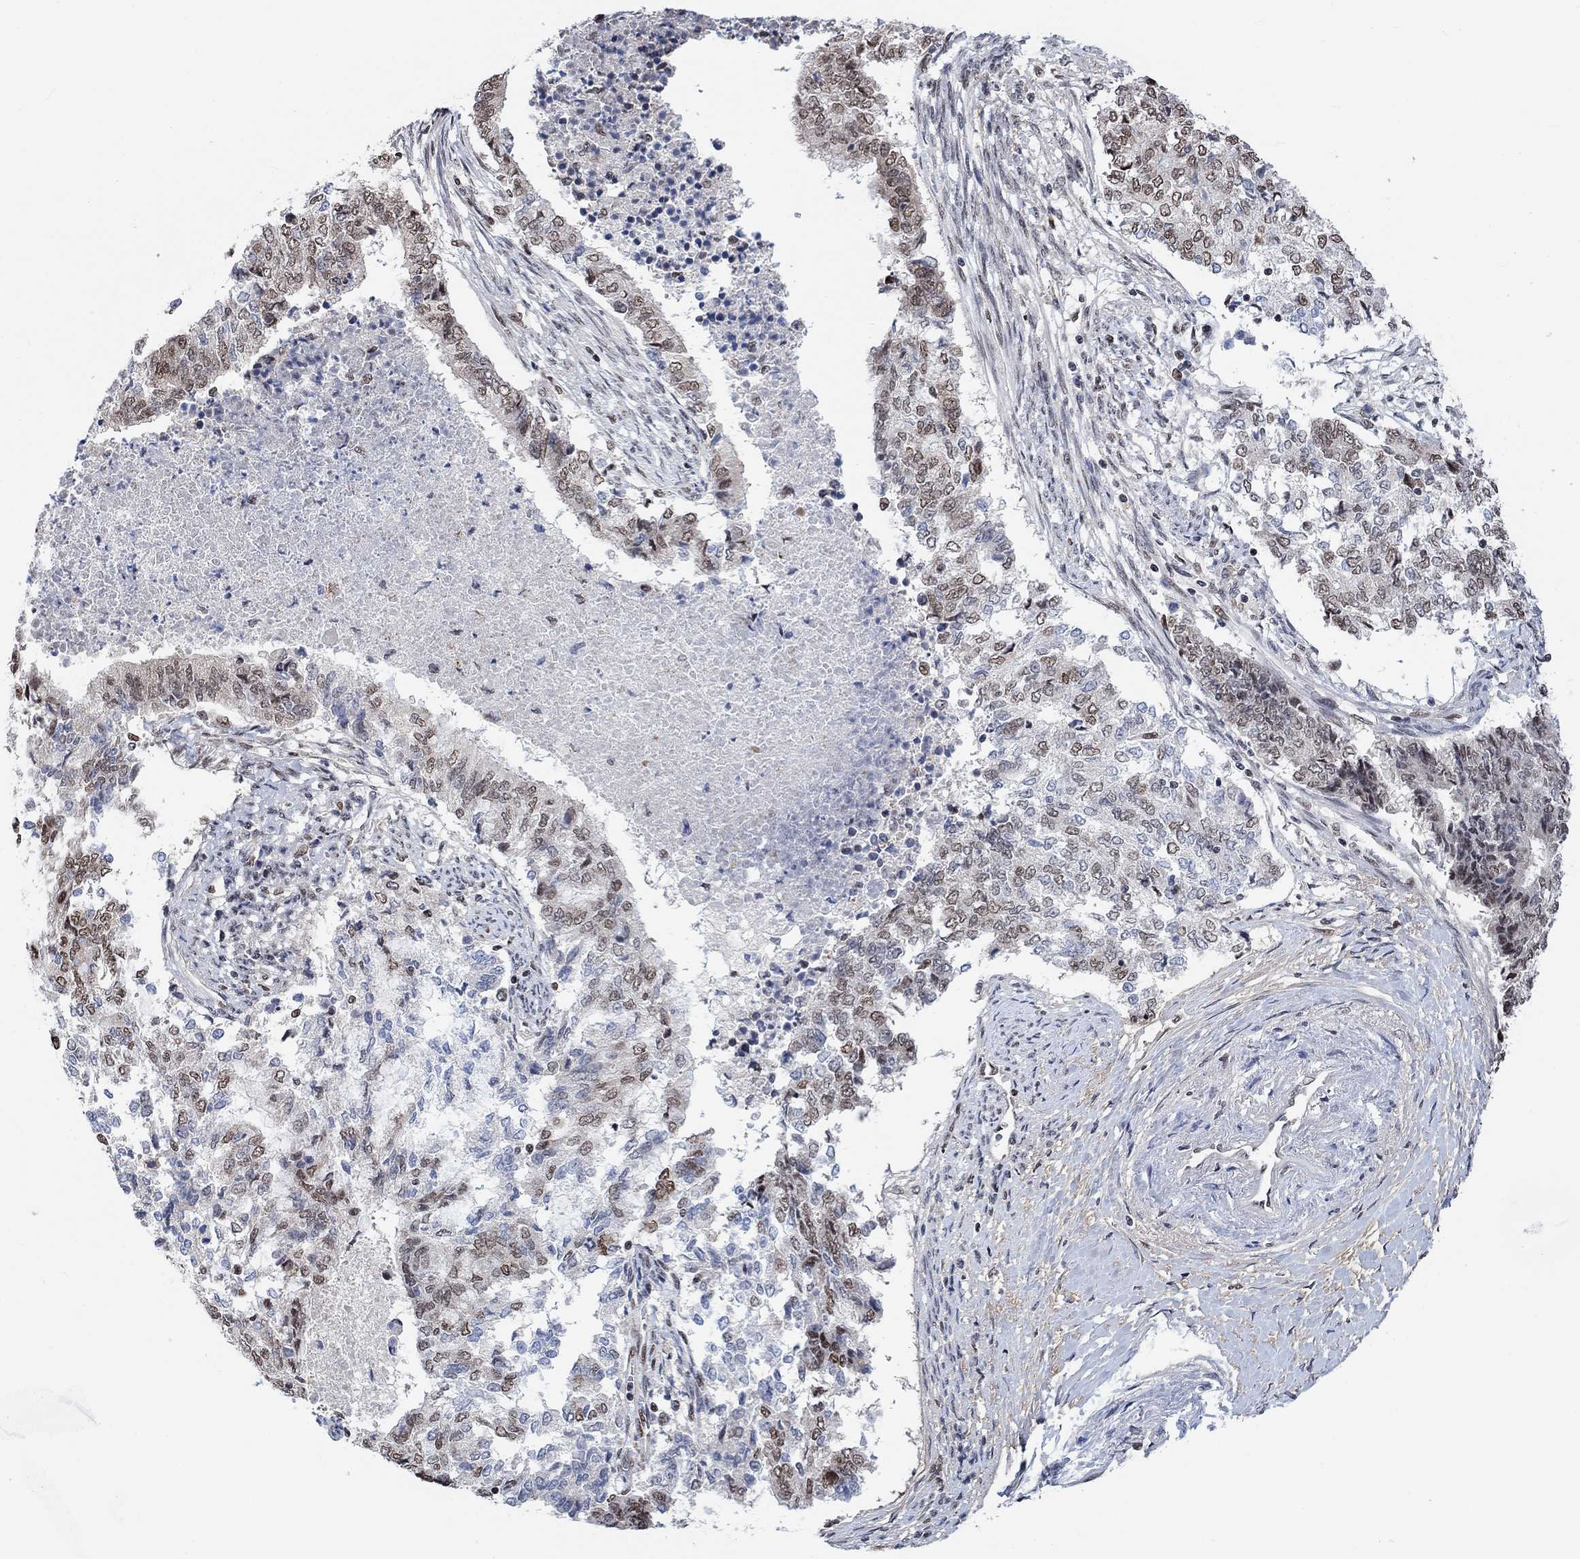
{"staining": {"intensity": "moderate", "quantity": "25%-75%", "location": "nuclear"}, "tissue": "endometrial cancer", "cell_type": "Tumor cells", "image_type": "cancer", "snomed": [{"axis": "morphology", "description": "Adenocarcinoma, NOS"}, {"axis": "topography", "description": "Endometrium"}], "caption": "DAB (3,3'-diaminobenzidine) immunohistochemical staining of adenocarcinoma (endometrial) exhibits moderate nuclear protein expression in about 25%-75% of tumor cells.", "gene": "USP39", "patient": {"sex": "female", "age": 65}}